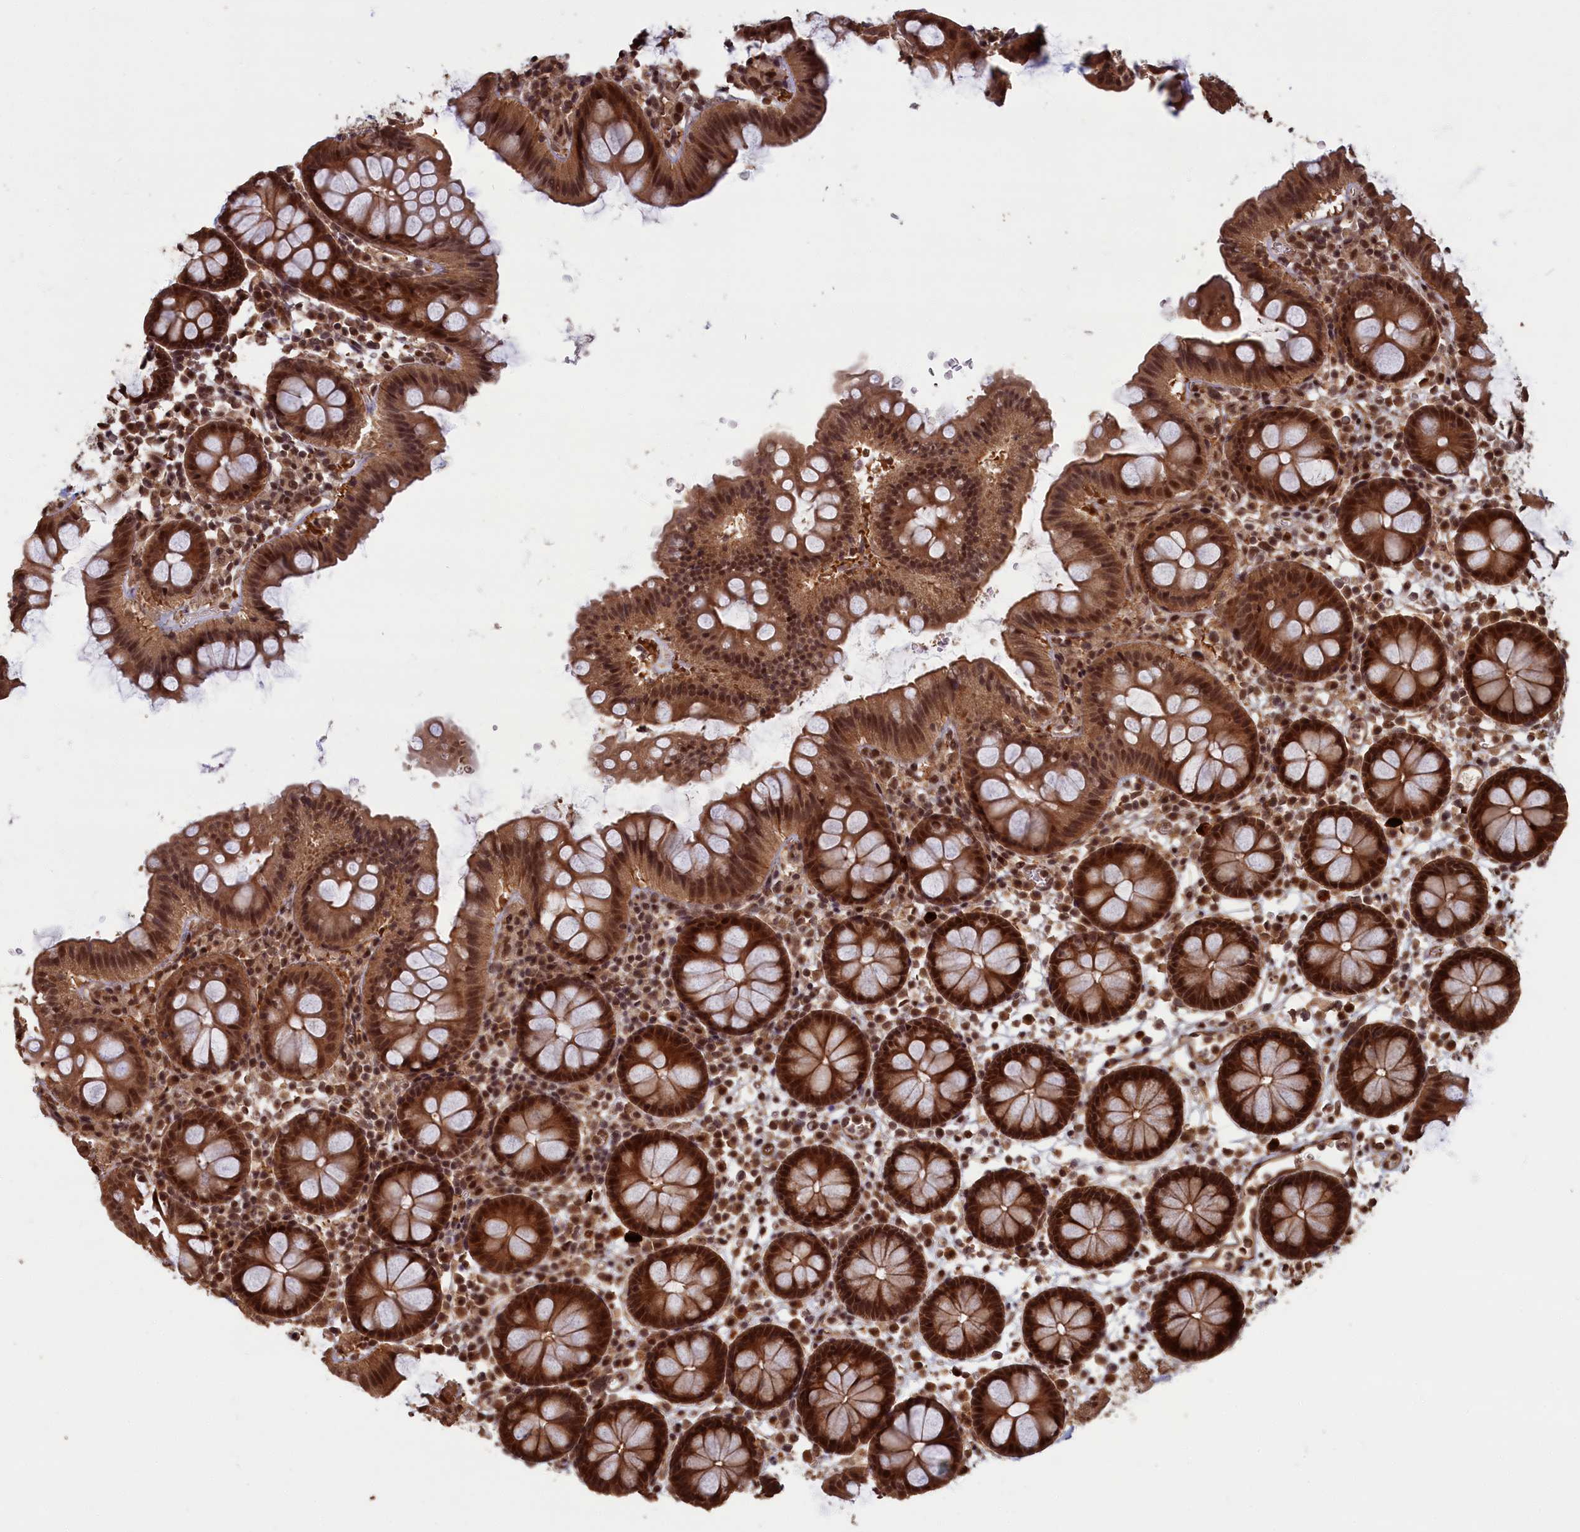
{"staining": {"intensity": "strong", "quantity": ">75%", "location": "cytoplasmic/membranous,nuclear"}, "tissue": "colon", "cell_type": "Endothelial cells", "image_type": "normal", "snomed": [{"axis": "morphology", "description": "Normal tissue, NOS"}, {"axis": "topography", "description": "Colon"}], "caption": "An image showing strong cytoplasmic/membranous,nuclear expression in approximately >75% of endothelial cells in unremarkable colon, as visualized by brown immunohistochemical staining.", "gene": "HIF3A", "patient": {"sex": "male", "age": 75}}